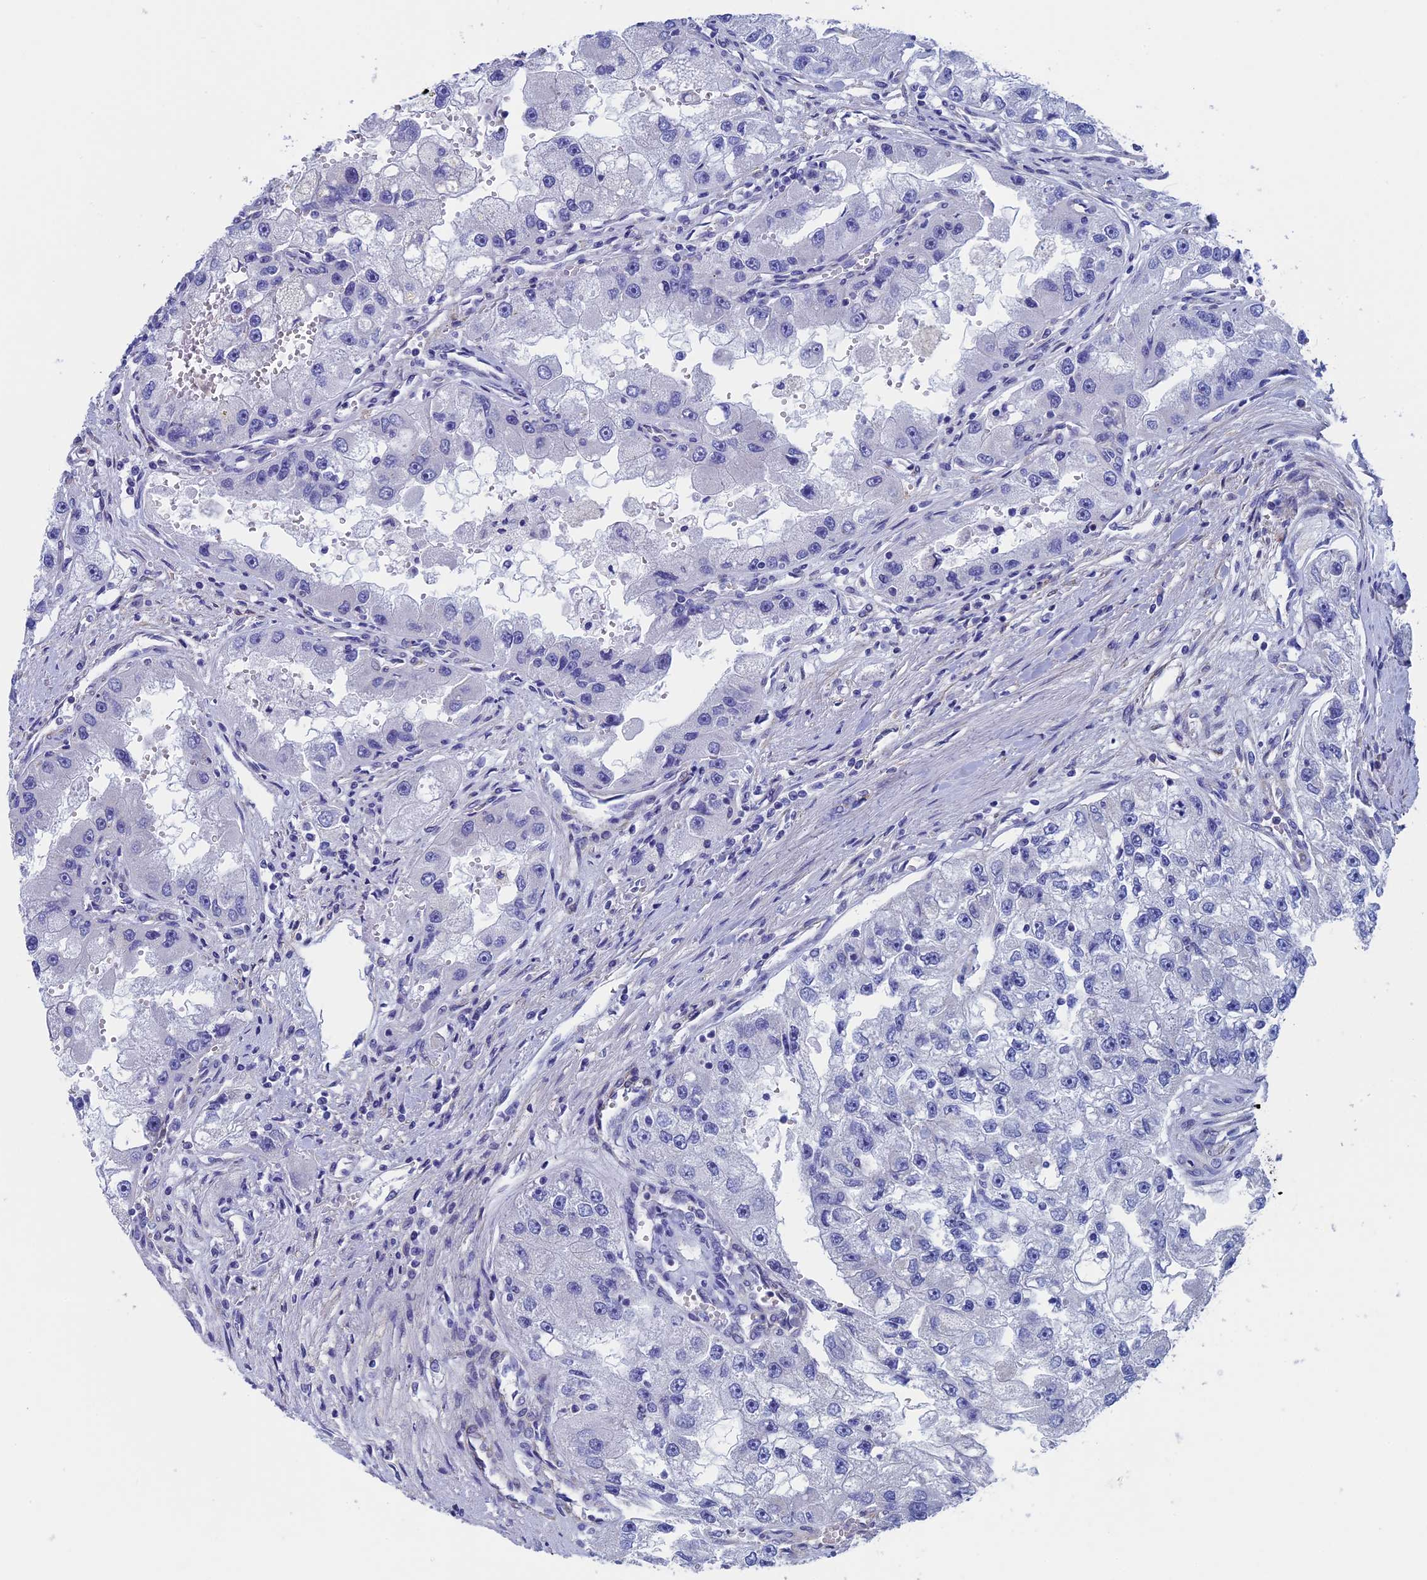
{"staining": {"intensity": "negative", "quantity": "none", "location": "none"}, "tissue": "renal cancer", "cell_type": "Tumor cells", "image_type": "cancer", "snomed": [{"axis": "morphology", "description": "Adenocarcinoma, NOS"}, {"axis": "topography", "description": "Kidney"}], "caption": "Immunohistochemistry of renal cancer demonstrates no expression in tumor cells. Nuclei are stained in blue.", "gene": "ADH7", "patient": {"sex": "male", "age": 63}}